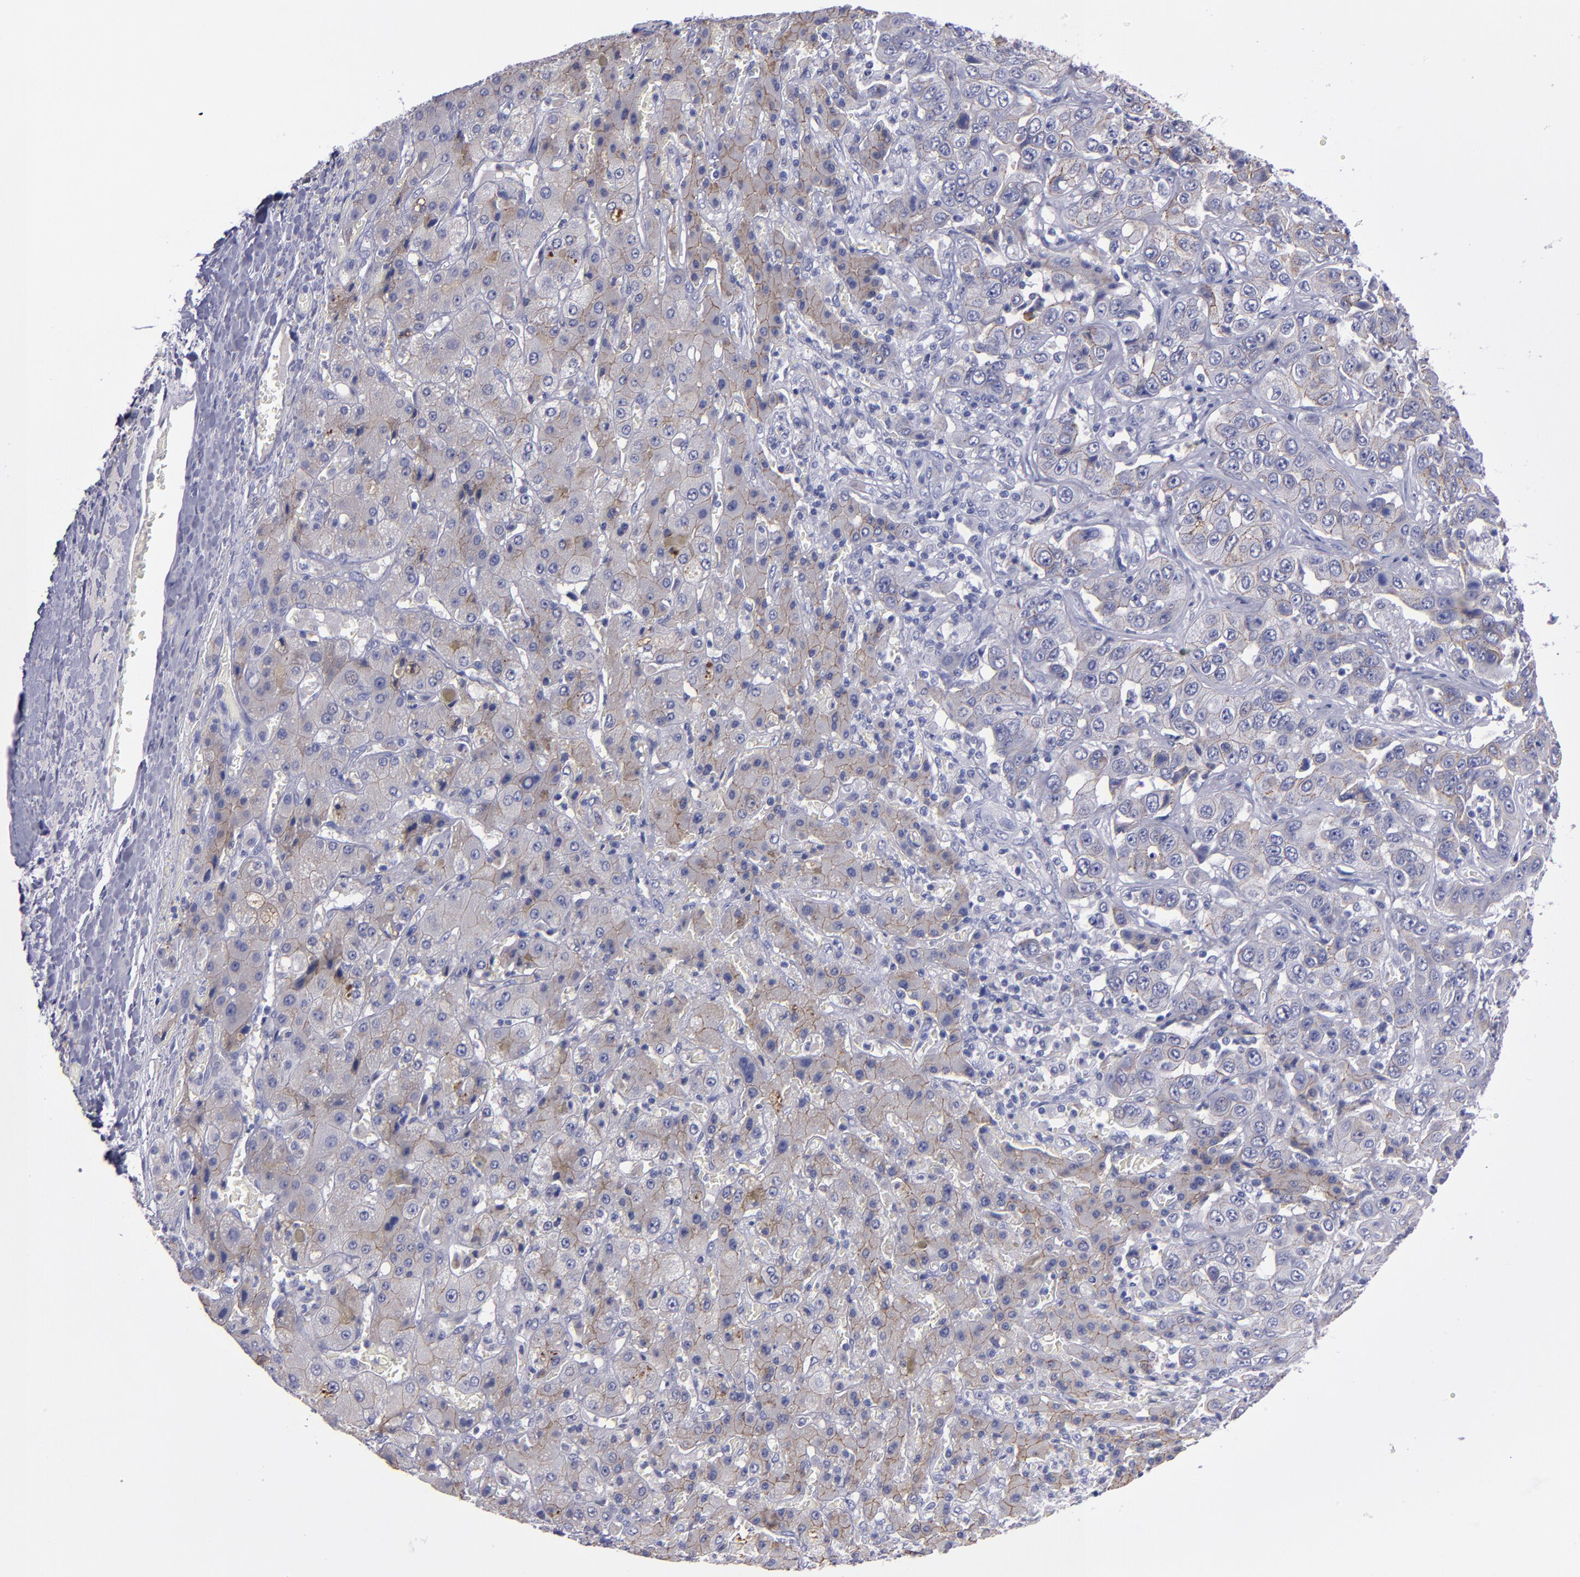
{"staining": {"intensity": "weak", "quantity": ">75%", "location": "cytoplasmic/membranous"}, "tissue": "liver cancer", "cell_type": "Tumor cells", "image_type": "cancer", "snomed": [{"axis": "morphology", "description": "Cholangiocarcinoma"}, {"axis": "topography", "description": "Liver"}], "caption": "A brown stain highlights weak cytoplasmic/membranous staining of a protein in human liver cancer (cholangiocarcinoma) tumor cells.", "gene": "CDH3", "patient": {"sex": "female", "age": 52}}